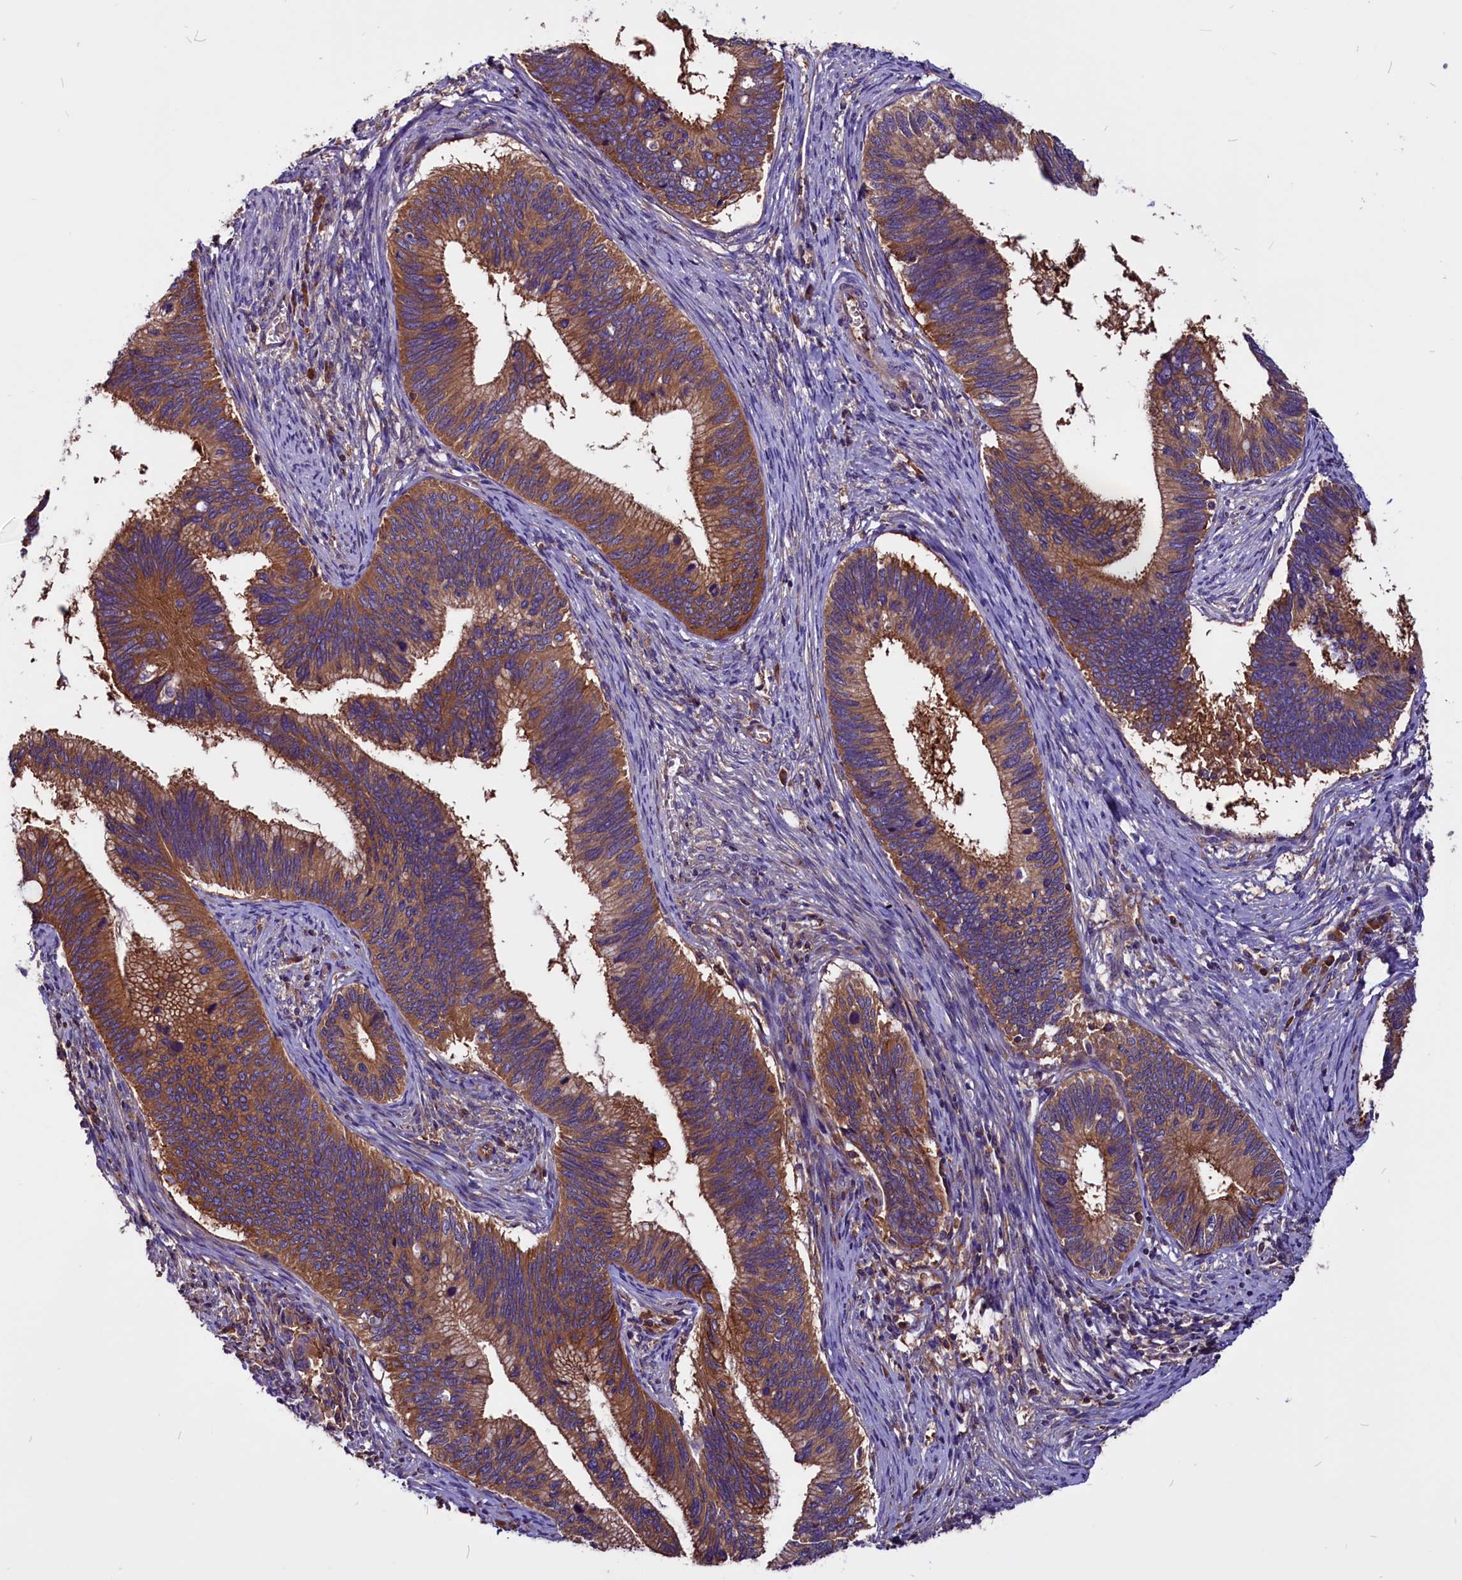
{"staining": {"intensity": "strong", "quantity": ">75%", "location": "cytoplasmic/membranous"}, "tissue": "cervical cancer", "cell_type": "Tumor cells", "image_type": "cancer", "snomed": [{"axis": "morphology", "description": "Adenocarcinoma, NOS"}, {"axis": "topography", "description": "Cervix"}], "caption": "A micrograph of human cervical cancer stained for a protein displays strong cytoplasmic/membranous brown staining in tumor cells.", "gene": "EIF3G", "patient": {"sex": "female", "age": 42}}